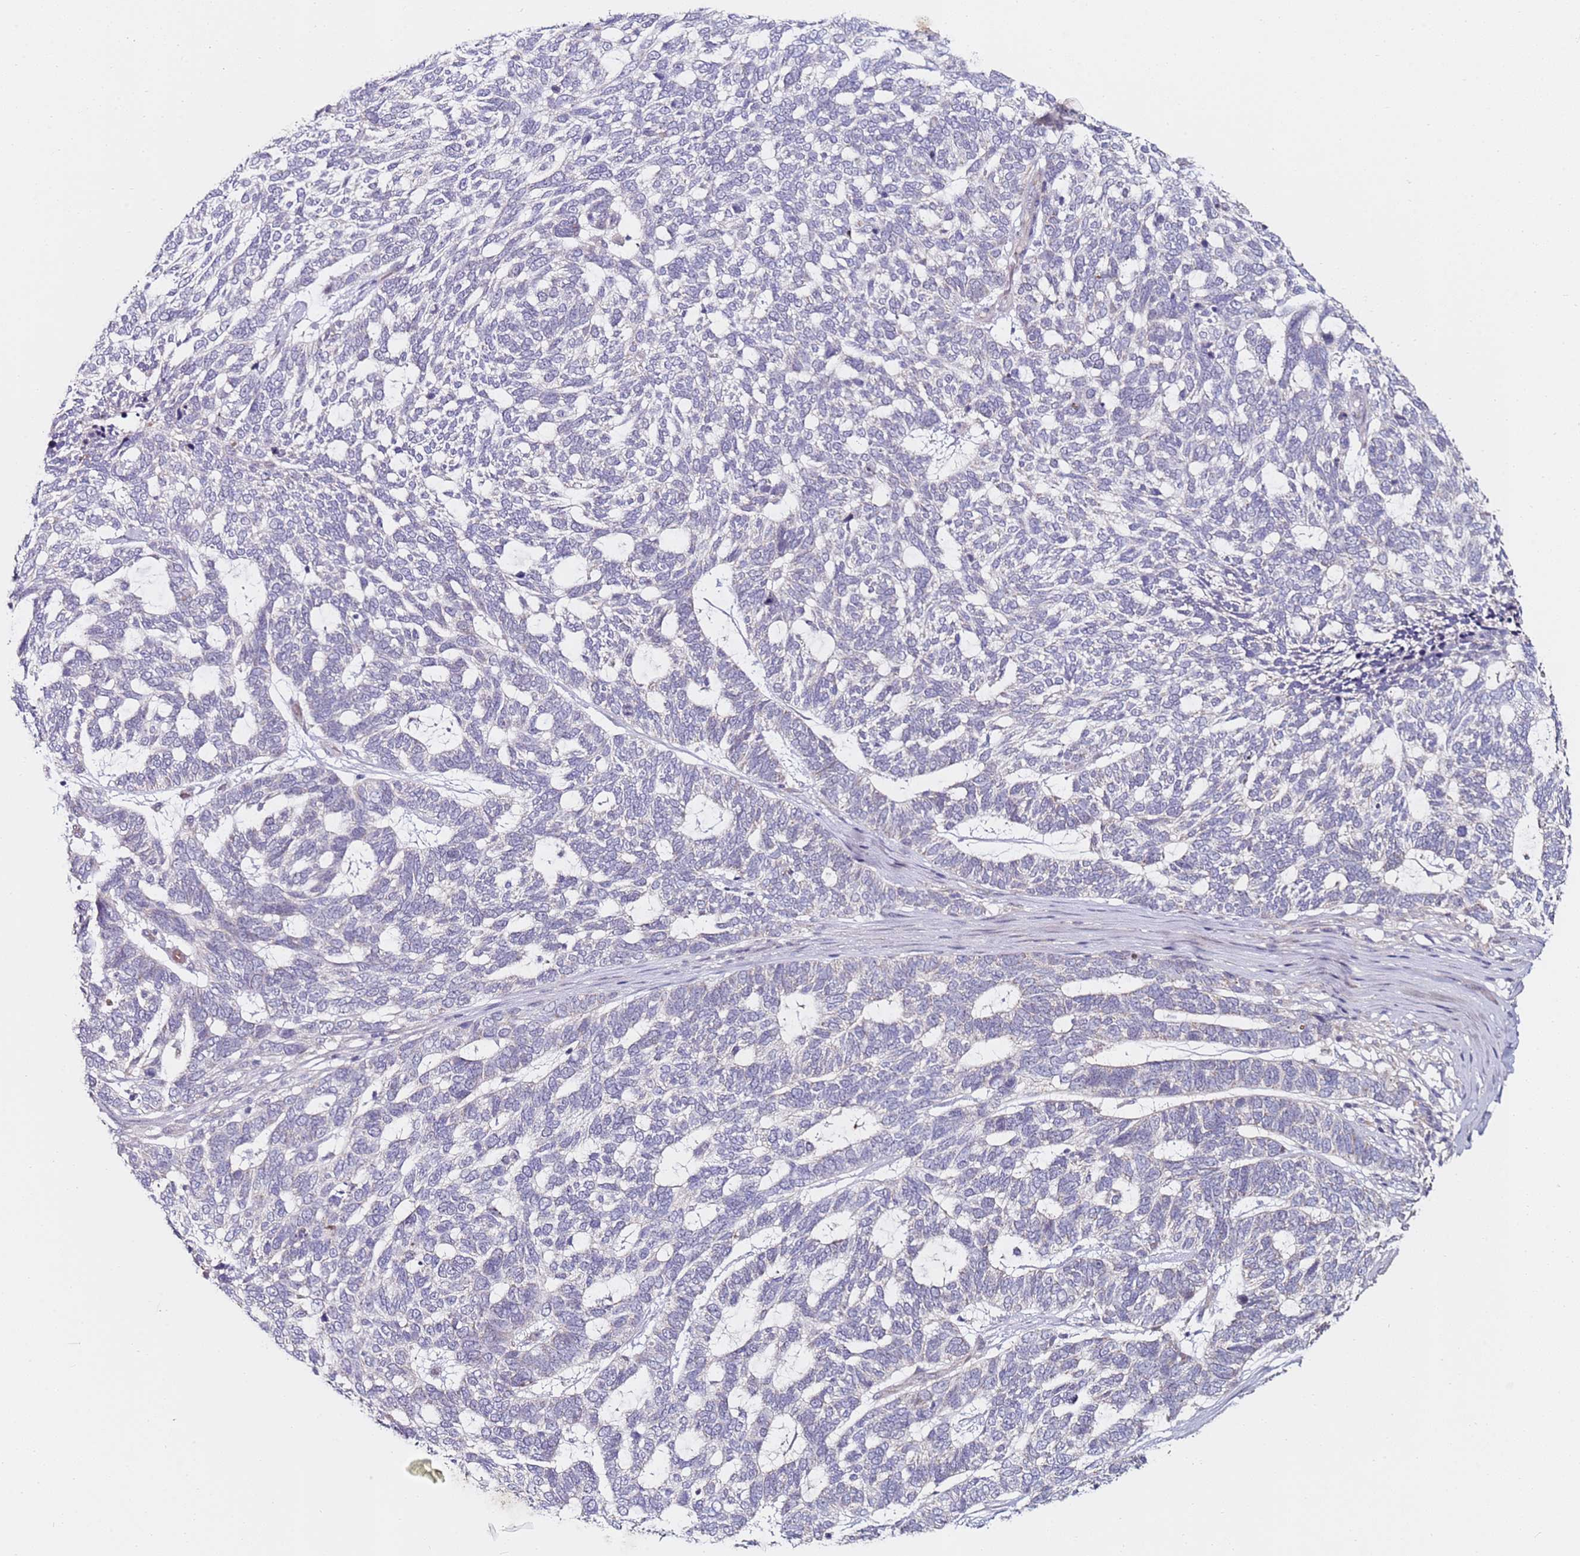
{"staining": {"intensity": "negative", "quantity": "none", "location": "none"}, "tissue": "skin cancer", "cell_type": "Tumor cells", "image_type": "cancer", "snomed": [{"axis": "morphology", "description": "Basal cell carcinoma"}, {"axis": "topography", "description": "Skin"}], "caption": "A high-resolution image shows IHC staining of basal cell carcinoma (skin), which exhibits no significant expression in tumor cells.", "gene": "RARS2", "patient": {"sex": "female", "age": 65}}